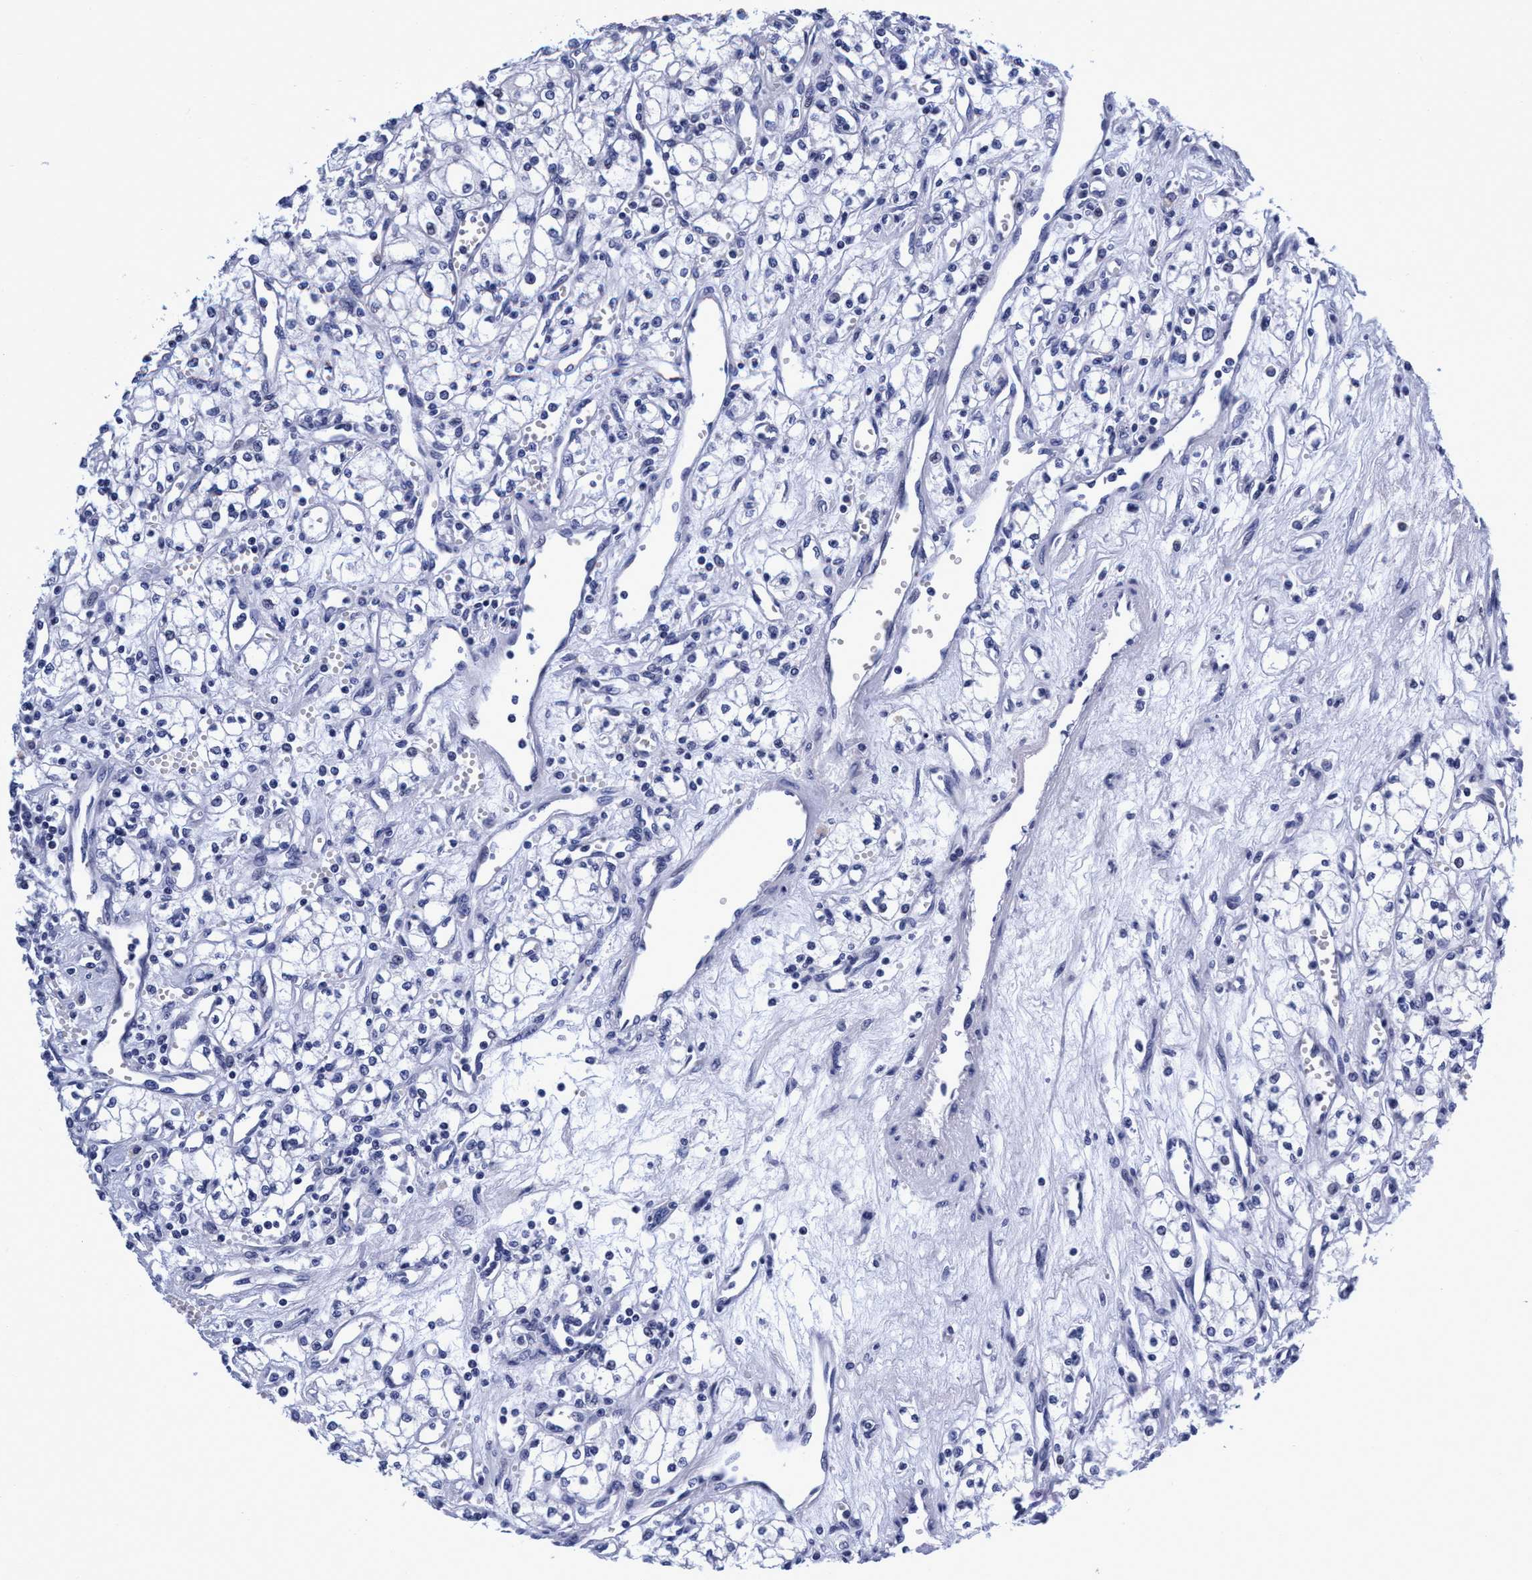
{"staining": {"intensity": "negative", "quantity": "none", "location": "none"}, "tissue": "renal cancer", "cell_type": "Tumor cells", "image_type": "cancer", "snomed": [{"axis": "morphology", "description": "Adenocarcinoma, NOS"}, {"axis": "topography", "description": "Kidney"}], "caption": "Immunohistochemical staining of human adenocarcinoma (renal) displays no significant positivity in tumor cells.", "gene": "PLPPR1", "patient": {"sex": "male", "age": 59}}